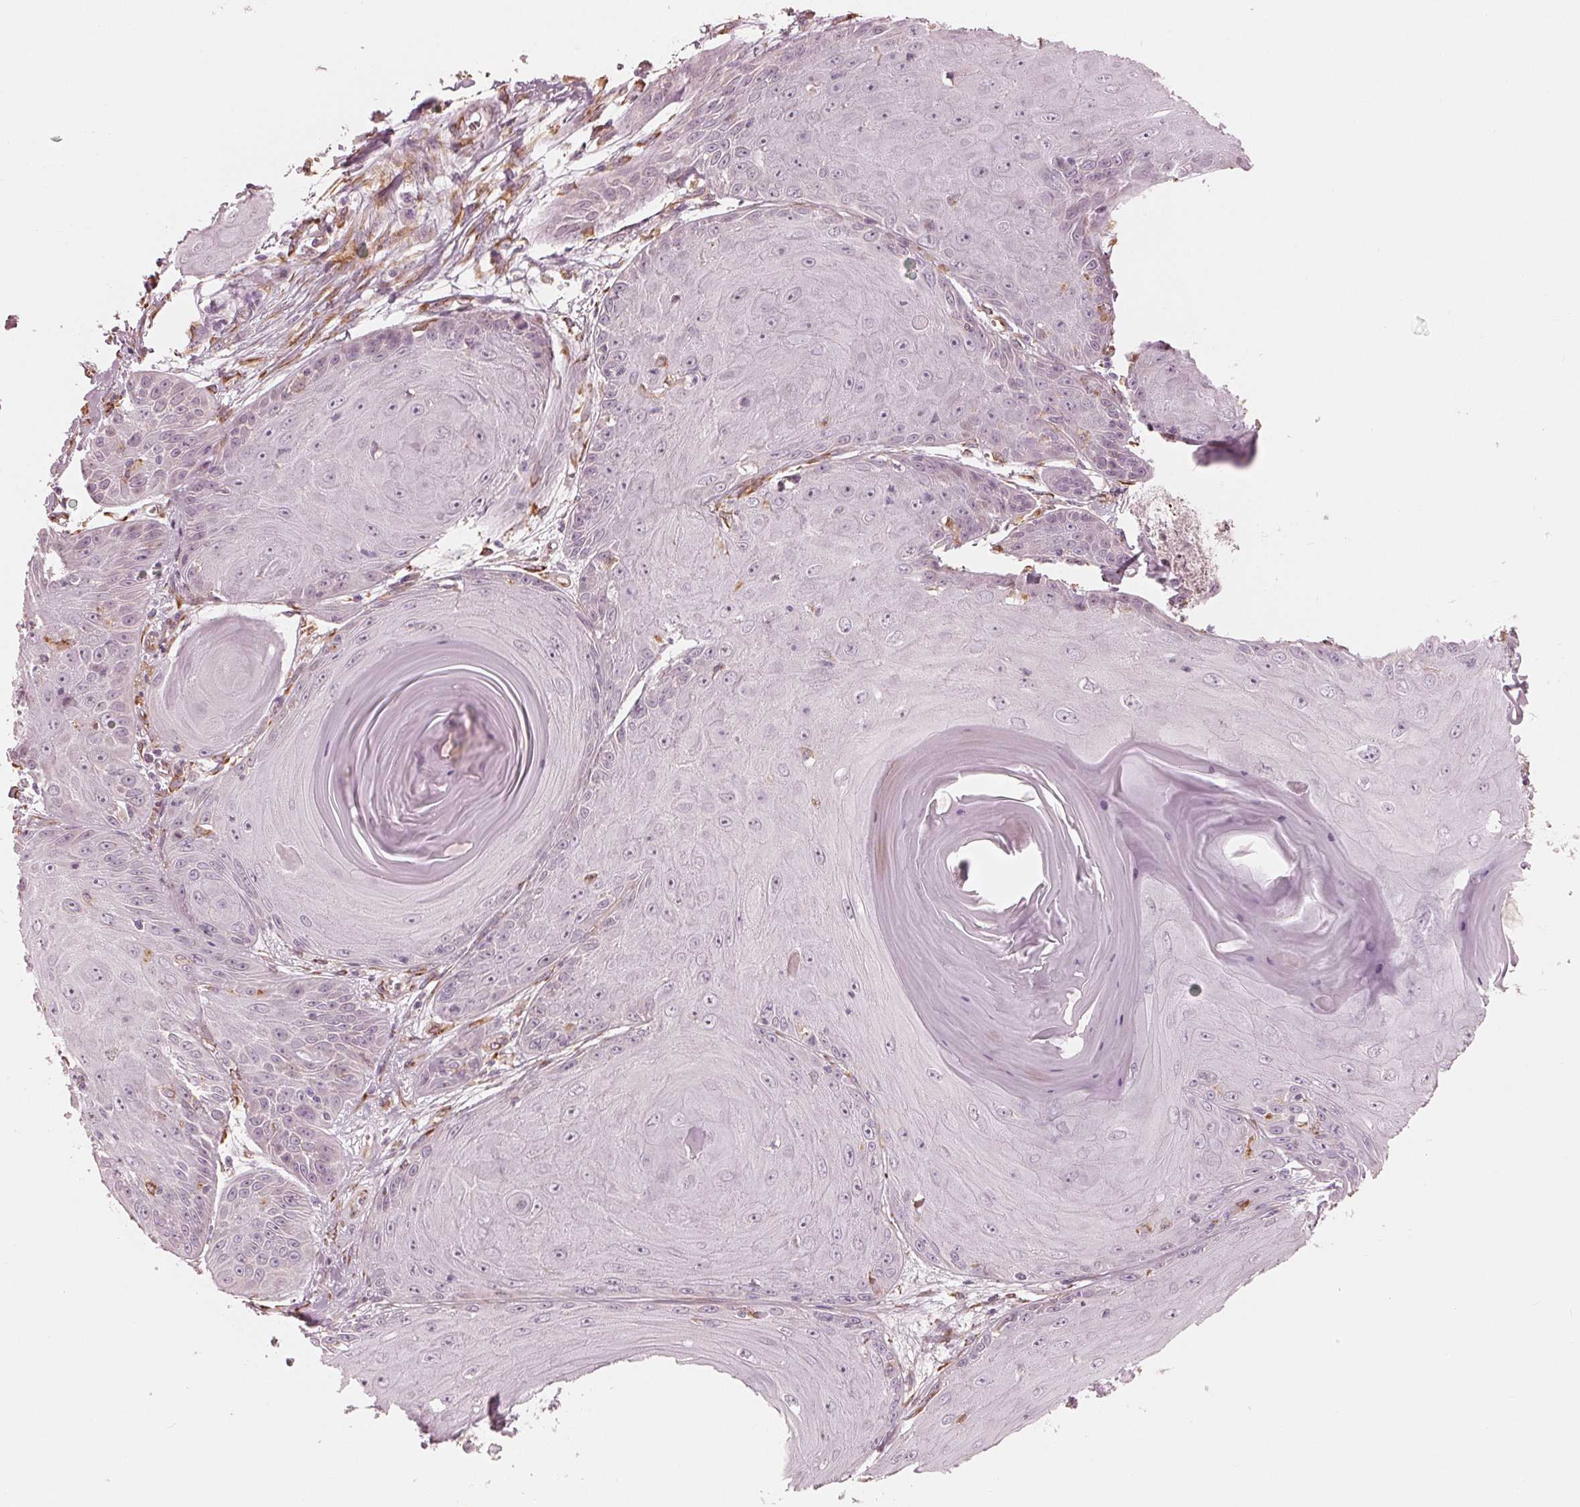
{"staining": {"intensity": "negative", "quantity": "none", "location": "none"}, "tissue": "skin cancer", "cell_type": "Tumor cells", "image_type": "cancer", "snomed": [{"axis": "morphology", "description": "Squamous cell carcinoma, NOS"}, {"axis": "topography", "description": "Skin"}, {"axis": "topography", "description": "Vulva"}], "caption": "Protein analysis of skin squamous cell carcinoma reveals no significant expression in tumor cells.", "gene": "IKBIP", "patient": {"sex": "female", "age": 85}}